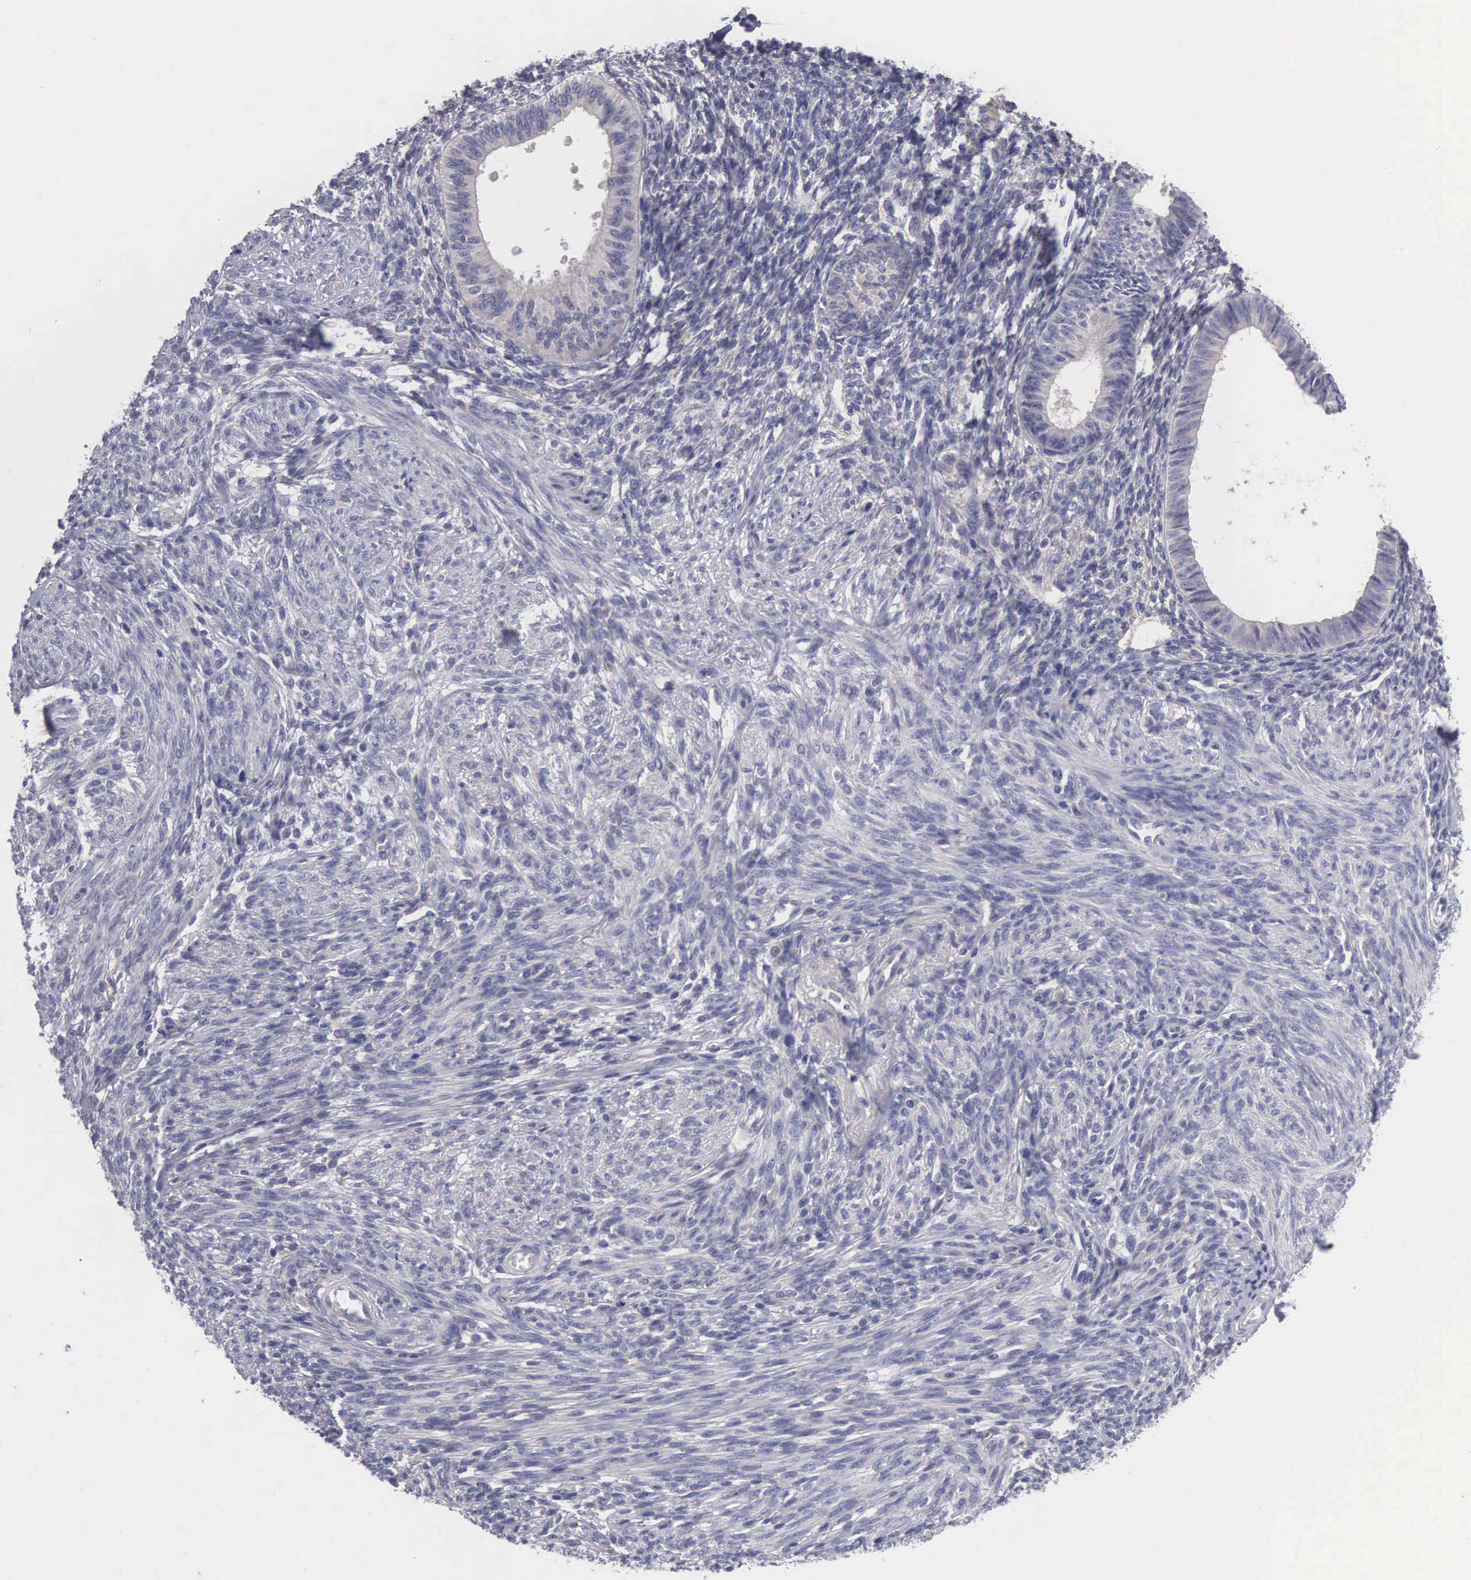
{"staining": {"intensity": "negative", "quantity": "none", "location": "none"}, "tissue": "endometrium", "cell_type": "Cells in endometrial stroma", "image_type": "normal", "snomed": [{"axis": "morphology", "description": "Normal tissue, NOS"}, {"axis": "topography", "description": "Endometrium"}], "caption": "An immunohistochemistry micrograph of benign endometrium is shown. There is no staining in cells in endometrial stroma of endometrium.", "gene": "SLITRK4", "patient": {"sex": "female", "age": 82}}